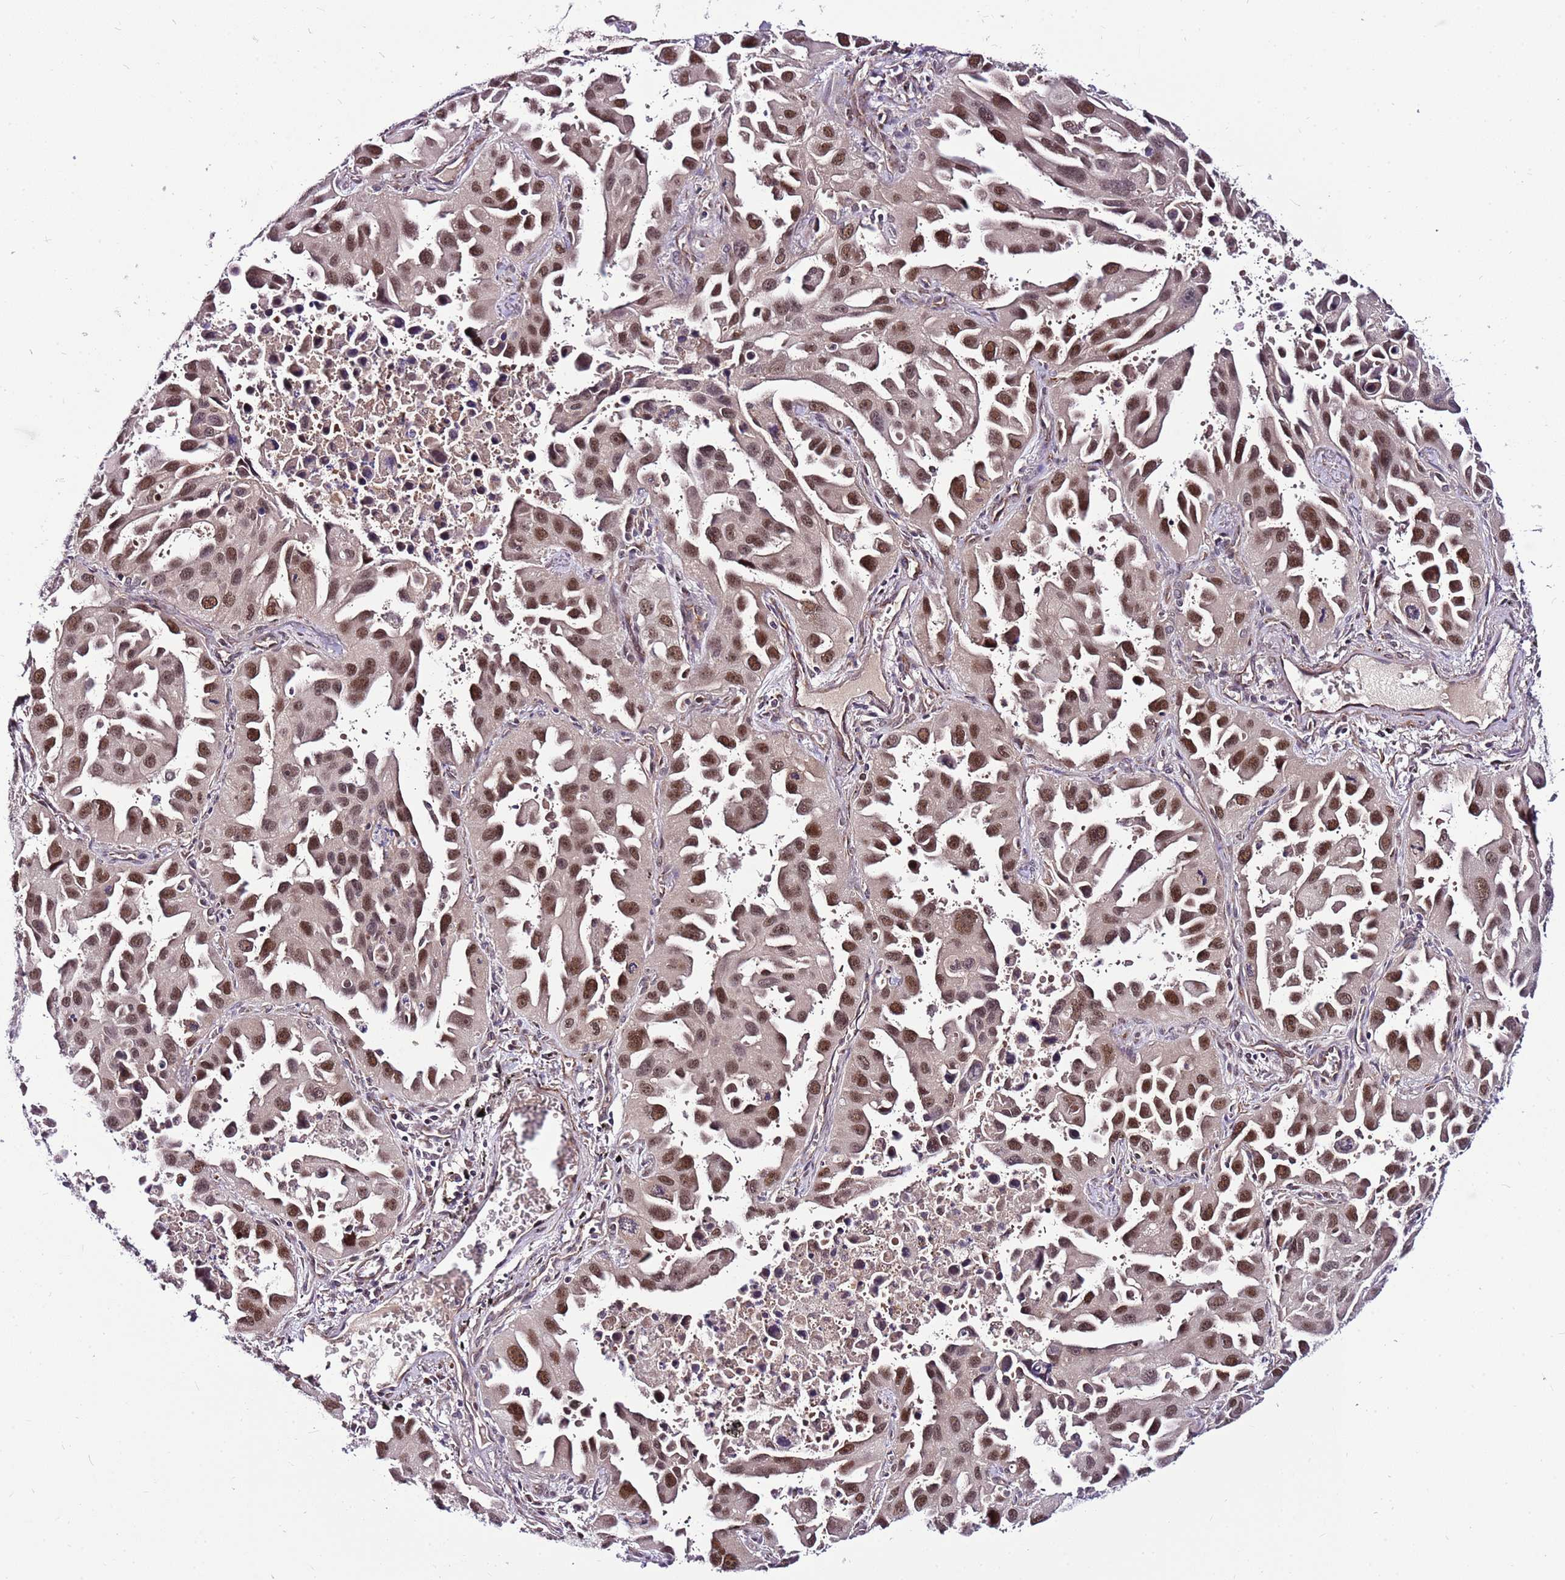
{"staining": {"intensity": "moderate", "quantity": ">75%", "location": "nuclear"}, "tissue": "lung cancer", "cell_type": "Tumor cells", "image_type": "cancer", "snomed": [{"axis": "morphology", "description": "Adenocarcinoma, NOS"}, {"axis": "topography", "description": "Lung"}], "caption": "Protein analysis of lung cancer (adenocarcinoma) tissue exhibits moderate nuclear expression in about >75% of tumor cells.", "gene": "POLE3", "patient": {"sex": "male", "age": 66}}